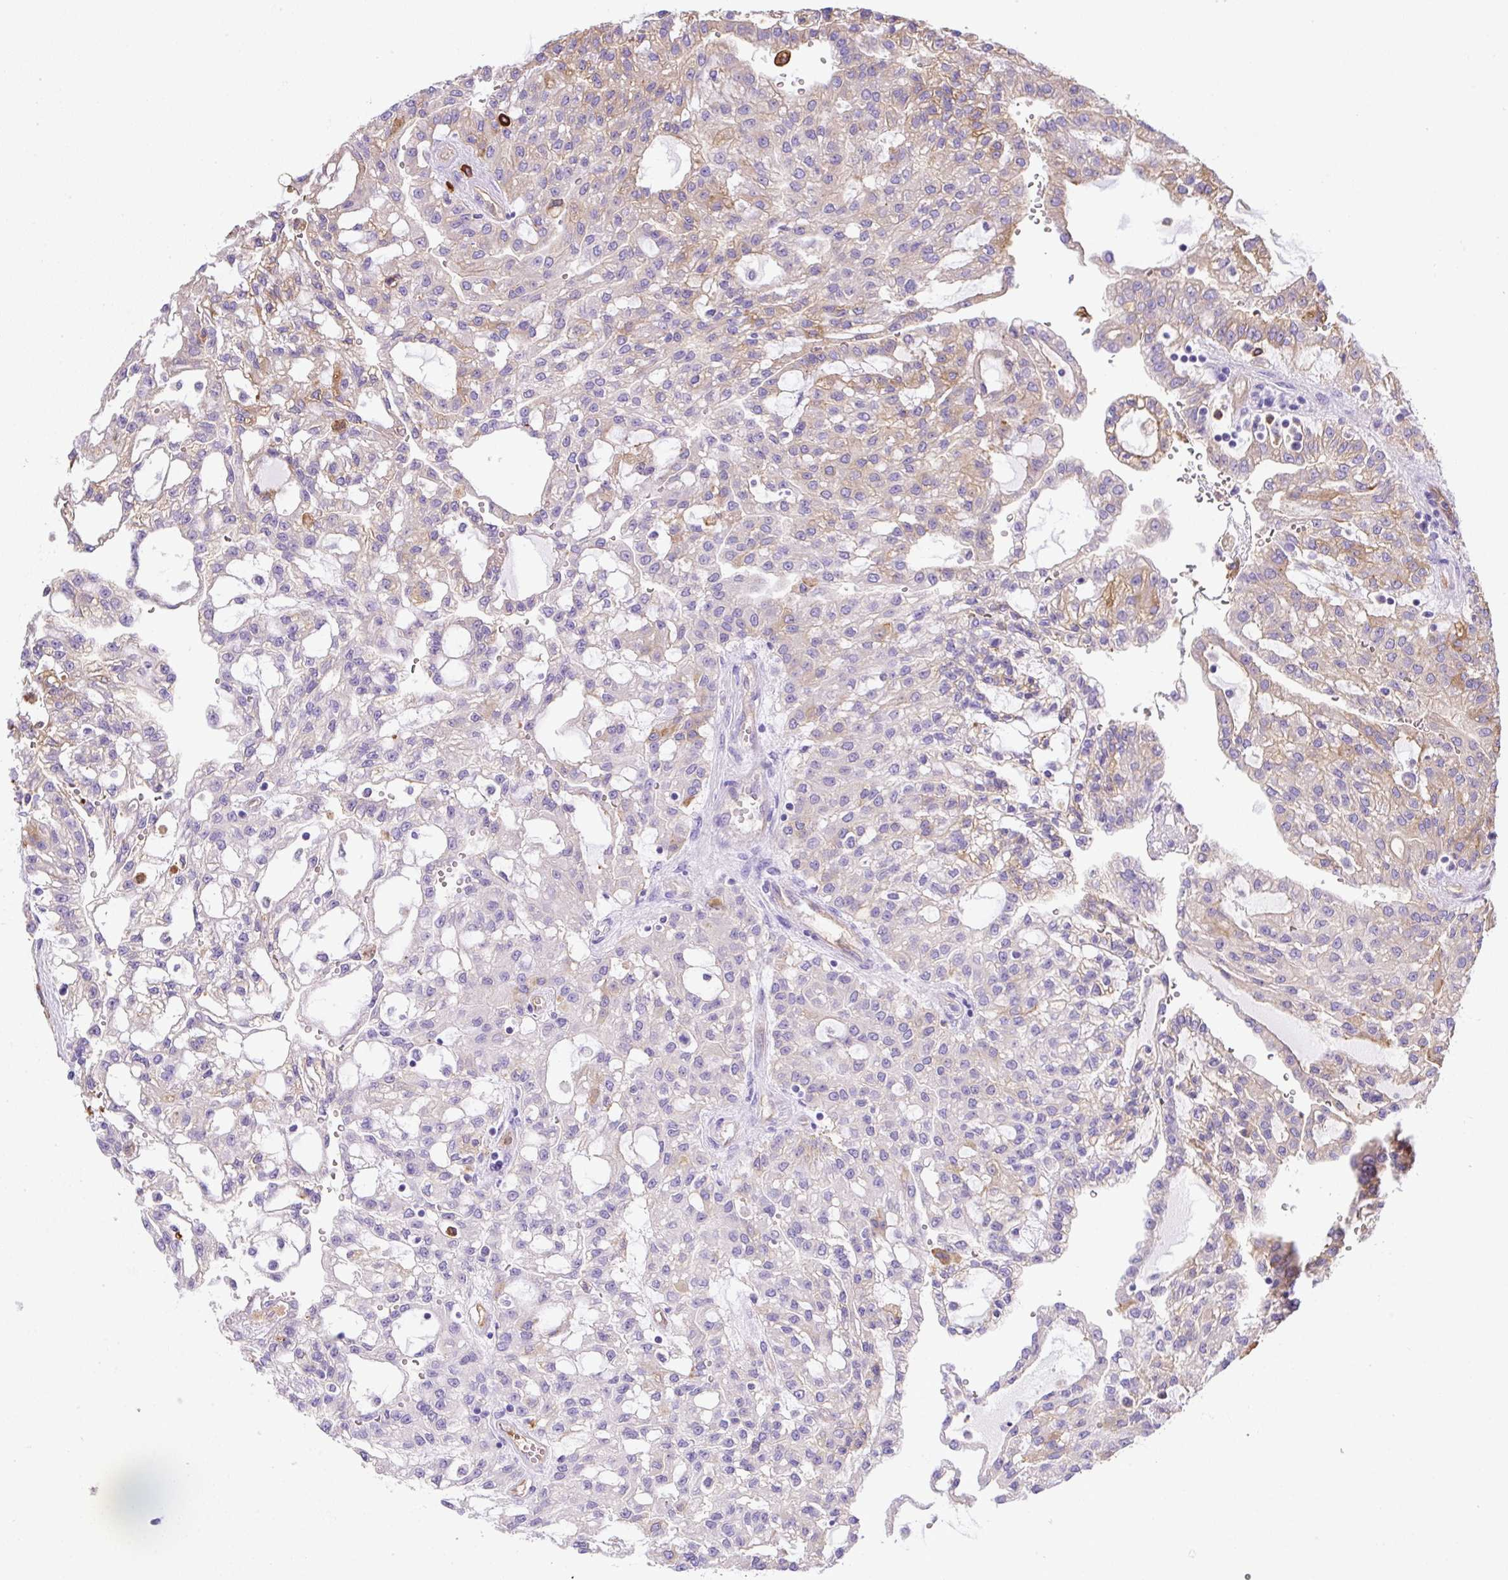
{"staining": {"intensity": "weak", "quantity": "<25%", "location": "cytoplasmic/membranous"}, "tissue": "renal cancer", "cell_type": "Tumor cells", "image_type": "cancer", "snomed": [{"axis": "morphology", "description": "Adenocarcinoma, NOS"}, {"axis": "topography", "description": "Kidney"}], "caption": "IHC of renal cancer (adenocarcinoma) reveals no positivity in tumor cells.", "gene": "MAGEB5", "patient": {"sex": "male", "age": 63}}